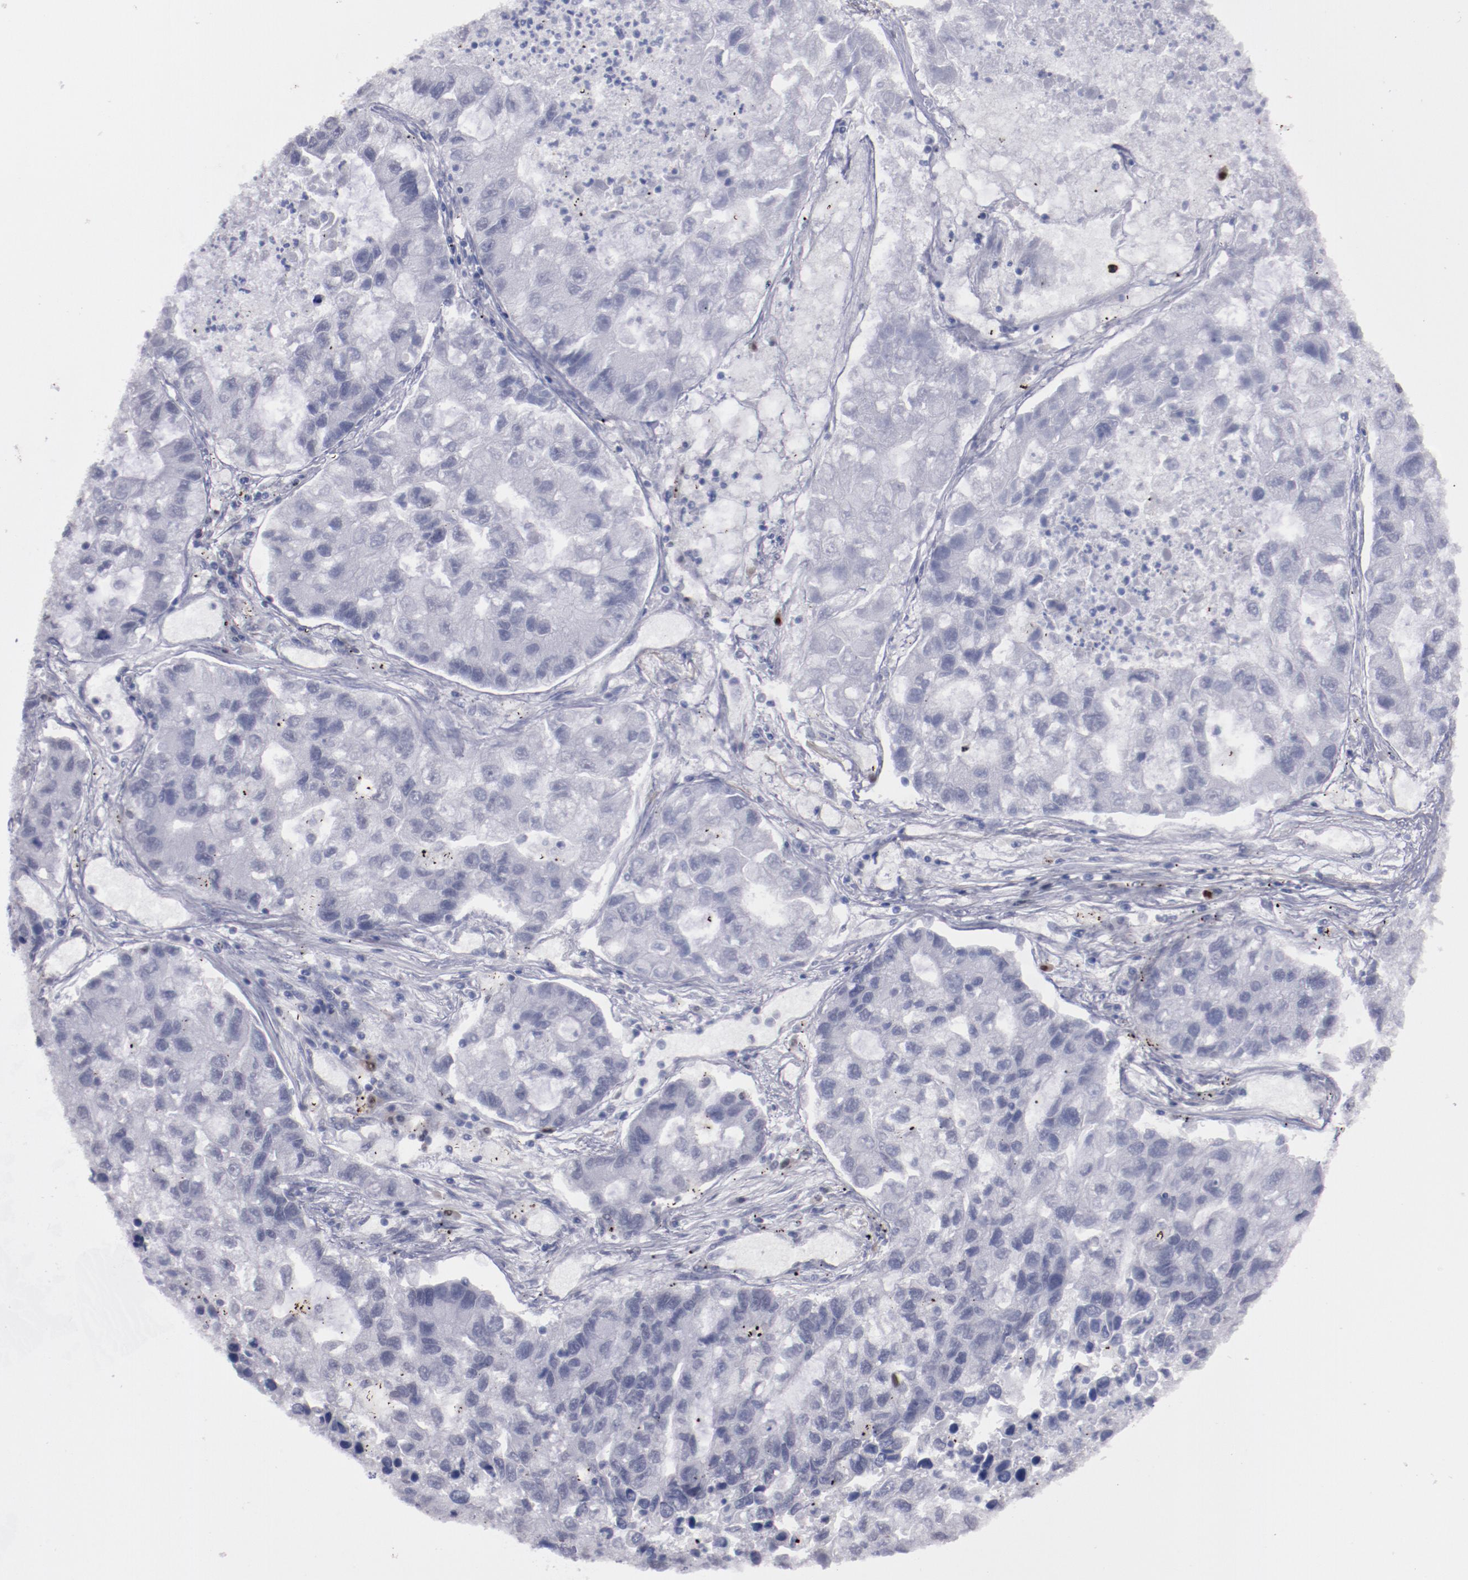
{"staining": {"intensity": "negative", "quantity": "none", "location": "none"}, "tissue": "lung cancer", "cell_type": "Tumor cells", "image_type": "cancer", "snomed": [{"axis": "morphology", "description": "Adenocarcinoma, NOS"}, {"axis": "topography", "description": "Lung"}], "caption": "Immunohistochemistry (IHC) histopathology image of human lung cancer stained for a protein (brown), which shows no positivity in tumor cells. (DAB immunohistochemistry with hematoxylin counter stain).", "gene": "IRF4", "patient": {"sex": "female", "age": 51}}